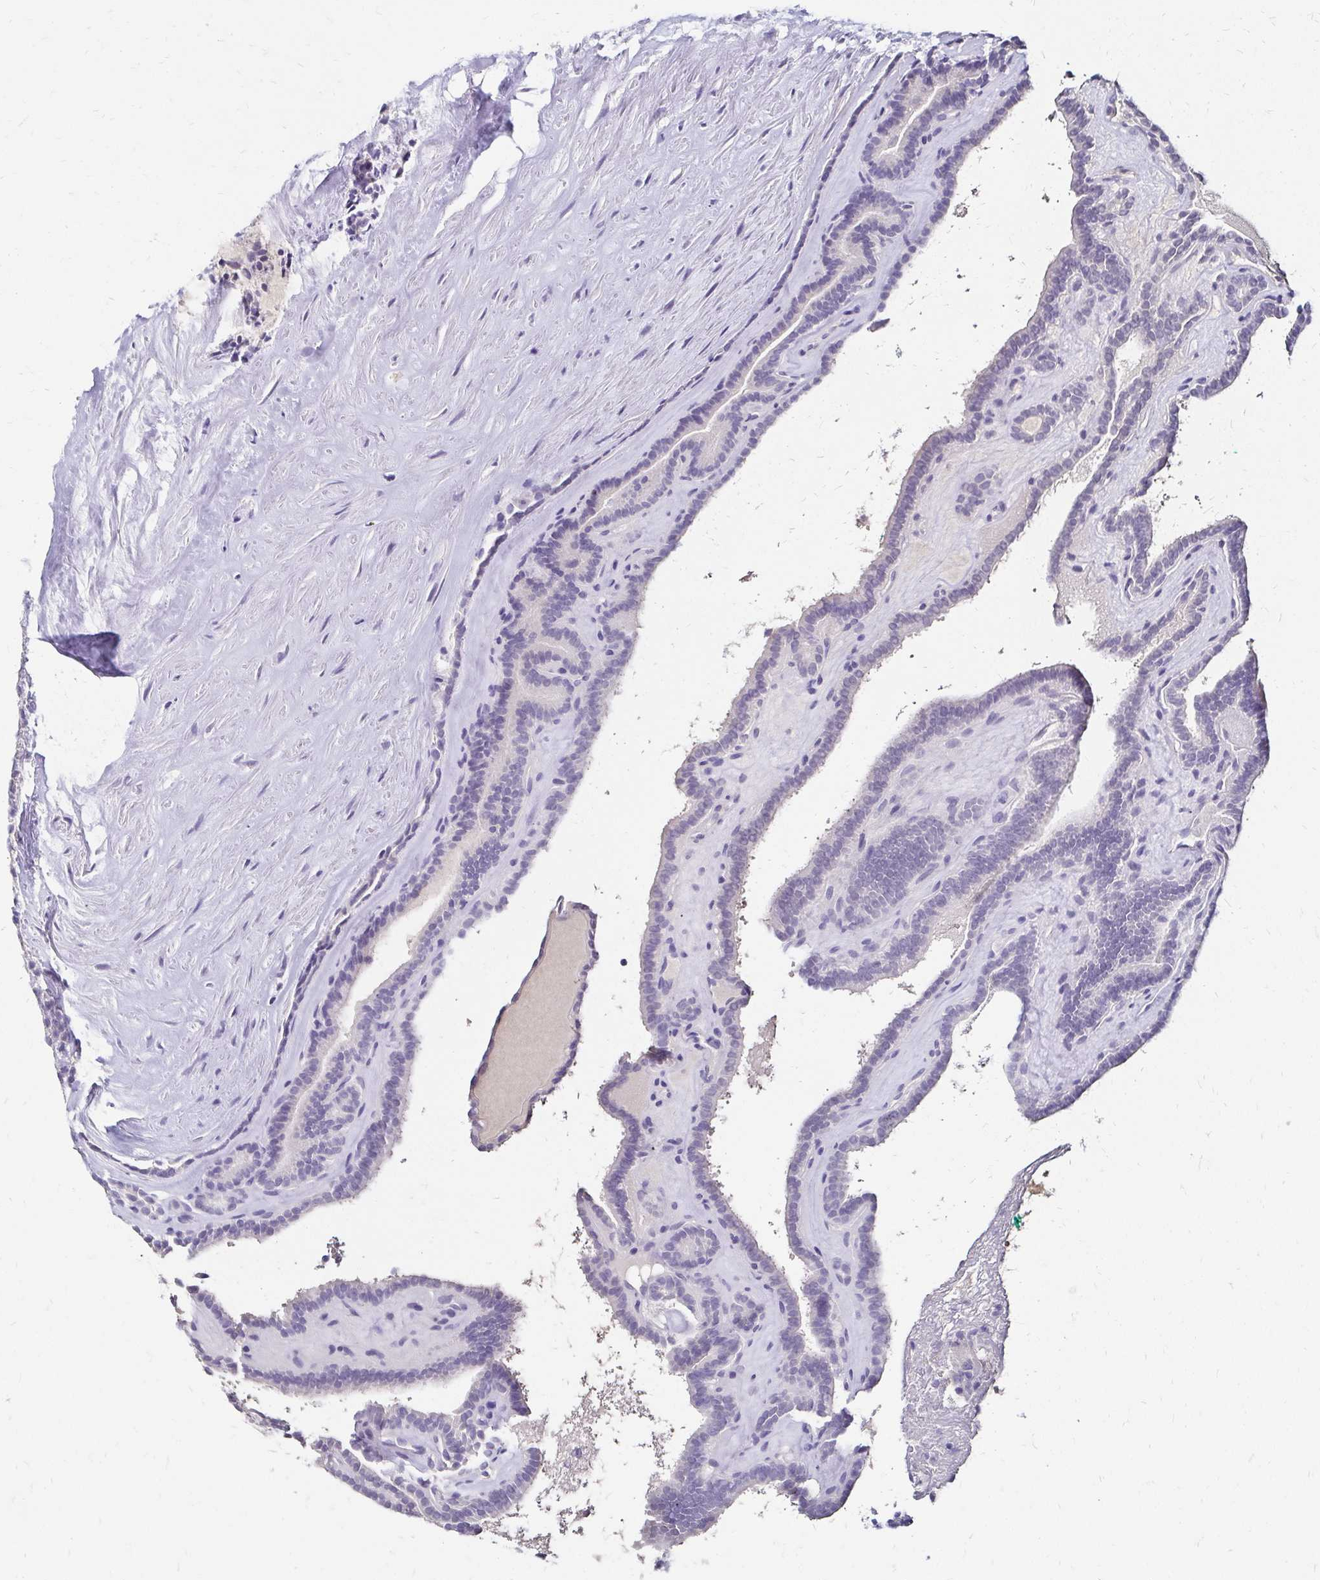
{"staining": {"intensity": "negative", "quantity": "none", "location": "none"}, "tissue": "thyroid cancer", "cell_type": "Tumor cells", "image_type": "cancer", "snomed": [{"axis": "morphology", "description": "Papillary adenocarcinoma, NOS"}, {"axis": "topography", "description": "Thyroid gland"}], "caption": "This is an immunohistochemistry (IHC) image of papillary adenocarcinoma (thyroid). There is no expression in tumor cells.", "gene": "SCG3", "patient": {"sex": "female", "age": 21}}